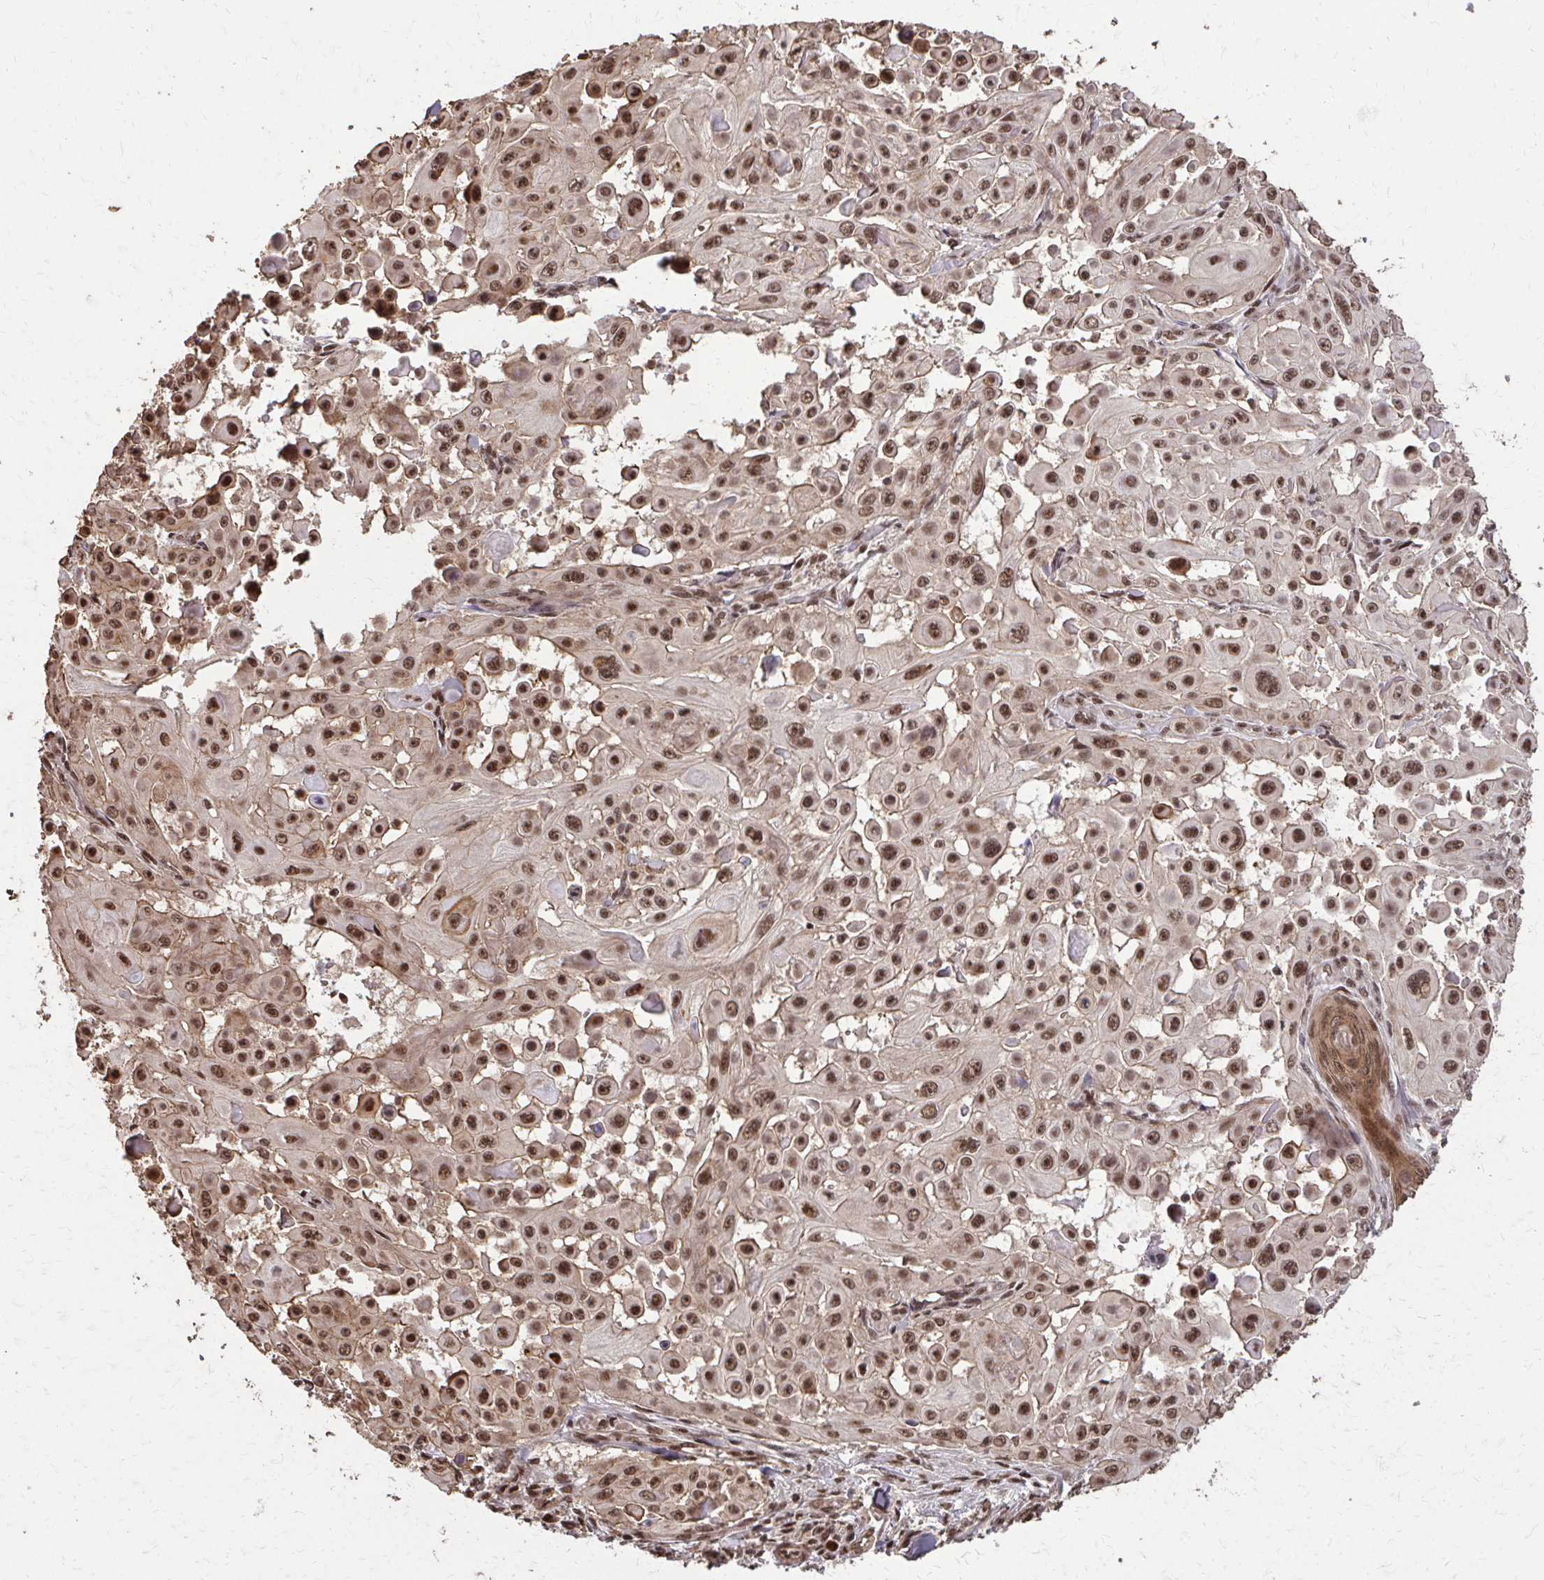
{"staining": {"intensity": "moderate", "quantity": ">75%", "location": "nuclear"}, "tissue": "skin cancer", "cell_type": "Tumor cells", "image_type": "cancer", "snomed": [{"axis": "morphology", "description": "Squamous cell carcinoma, NOS"}, {"axis": "topography", "description": "Skin"}], "caption": "Moderate nuclear expression for a protein is present in approximately >75% of tumor cells of skin cancer using immunohistochemistry.", "gene": "SS18", "patient": {"sex": "male", "age": 91}}